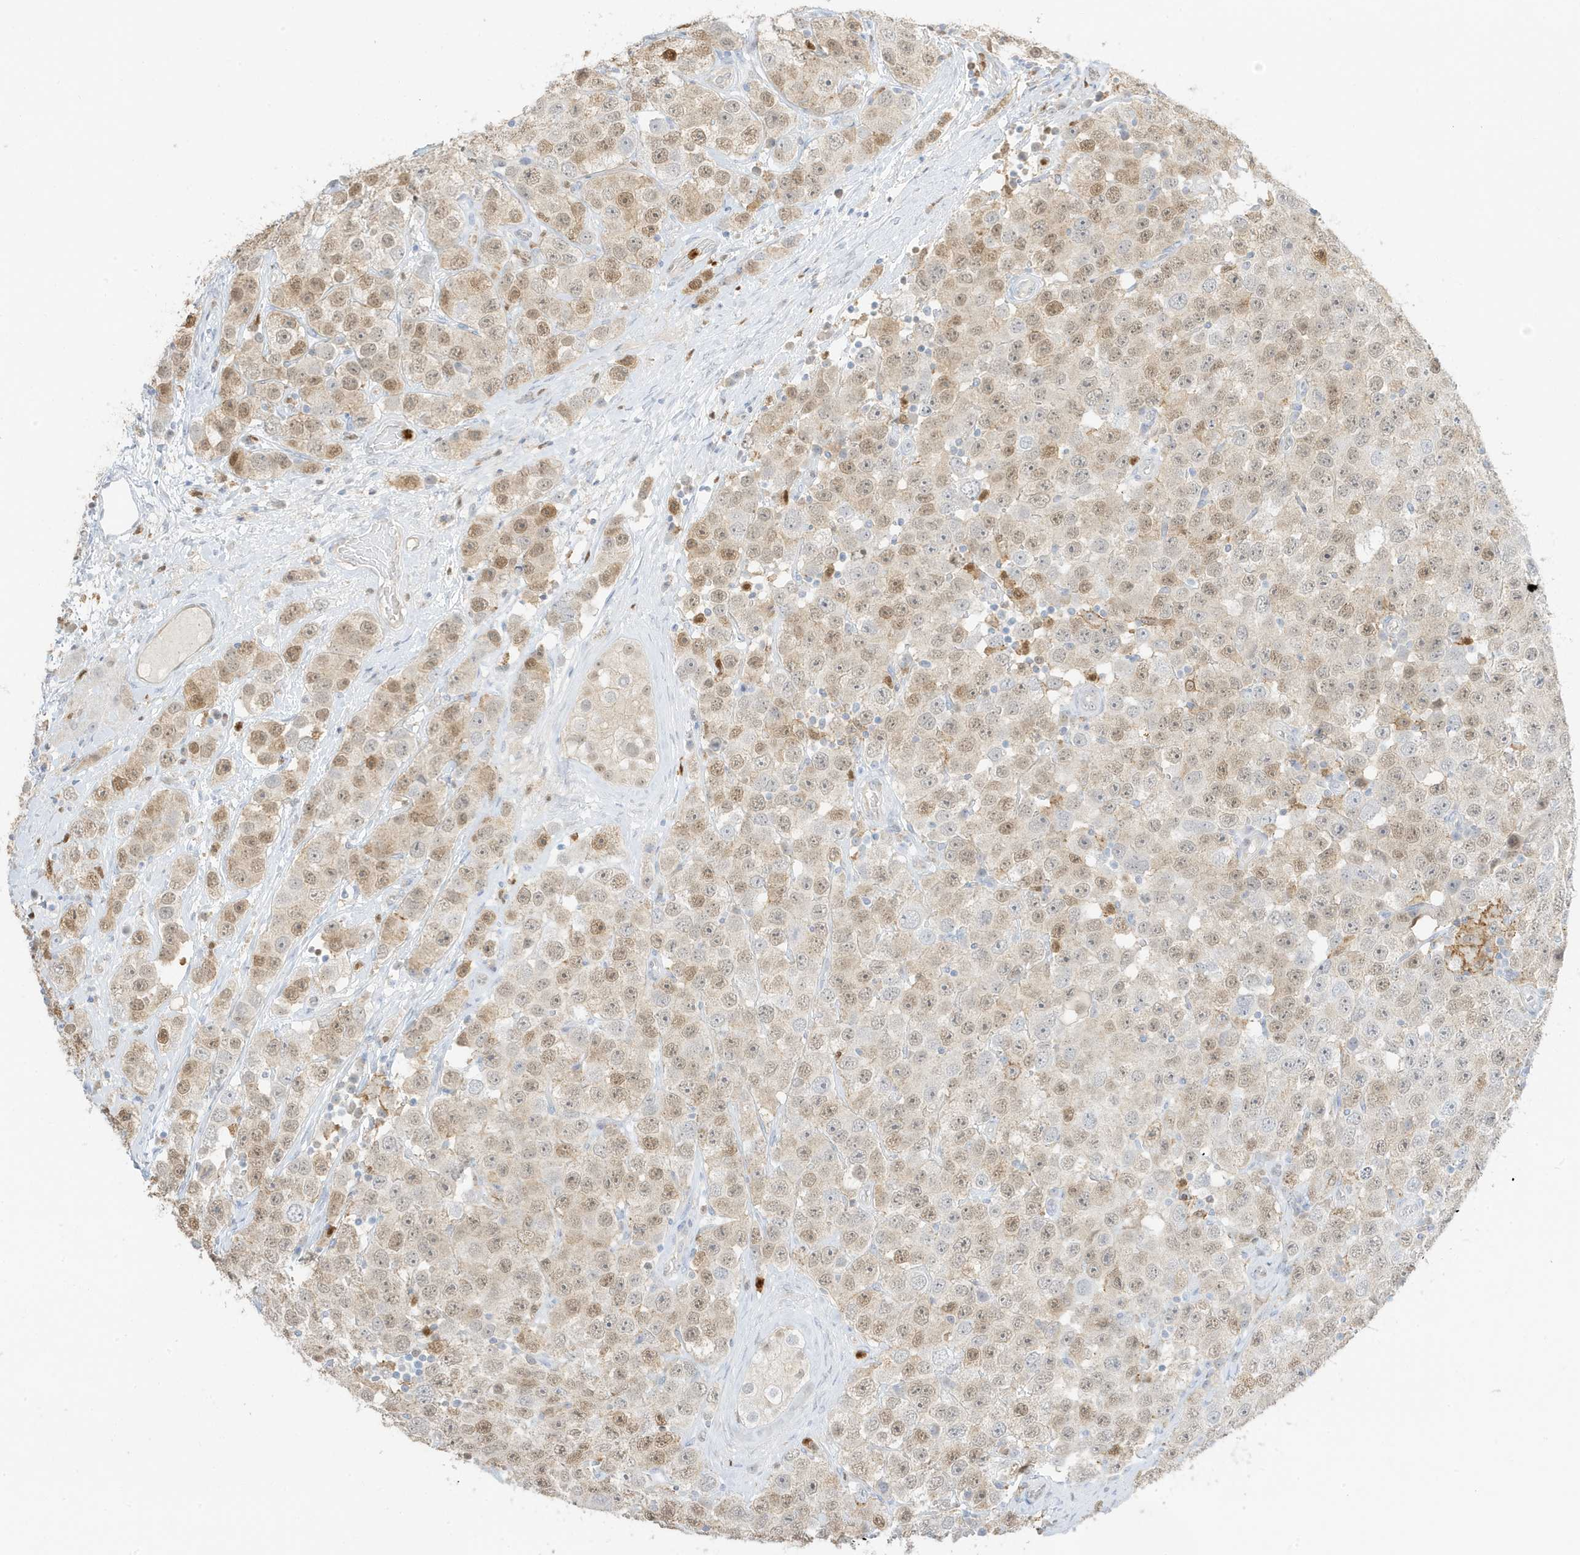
{"staining": {"intensity": "weak", "quantity": "25%-75%", "location": "nuclear"}, "tissue": "testis cancer", "cell_type": "Tumor cells", "image_type": "cancer", "snomed": [{"axis": "morphology", "description": "Seminoma, NOS"}, {"axis": "topography", "description": "Testis"}], "caption": "Human seminoma (testis) stained with a protein marker demonstrates weak staining in tumor cells.", "gene": "GCA", "patient": {"sex": "male", "age": 28}}